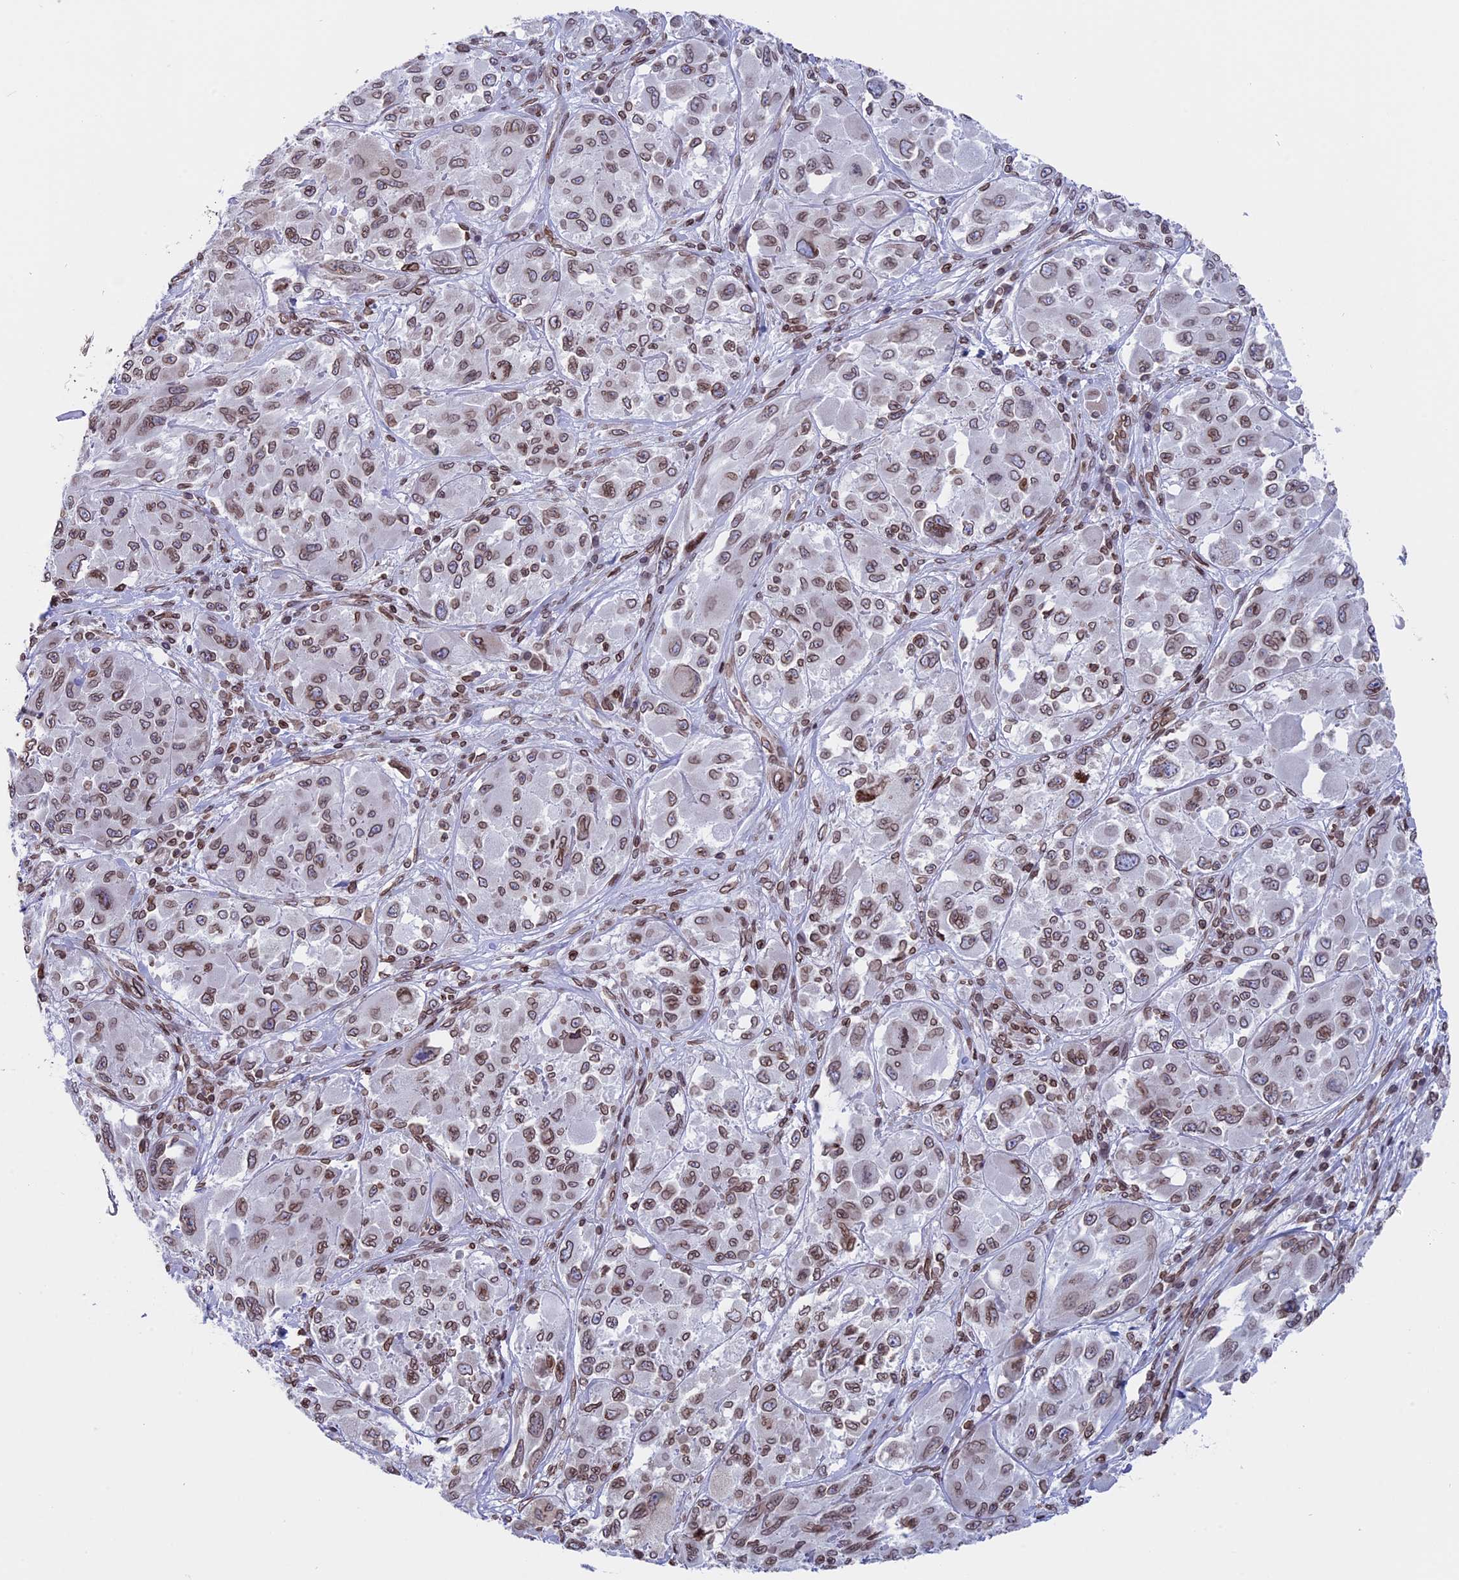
{"staining": {"intensity": "moderate", "quantity": ">75%", "location": "cytoplasmic/membranous,nuclear"}, "tissue": "melanoma", "cell_type": "Tumor cells", "image_type": "cancer", "snomed": [{"axis": "morphology", "description": "Malignant melanoma, NOS"}, {"axis": "topography", "description": "Skin"}], "caption": "The photomicrograph demonstrates a brown stain indicating the presence of a protein in the cytoplasmic/membranous and nuclear of tumor cells in malignant melanoma.", "gene": "PTCHD4", "patient": {"sex": "female", "age": 91}}